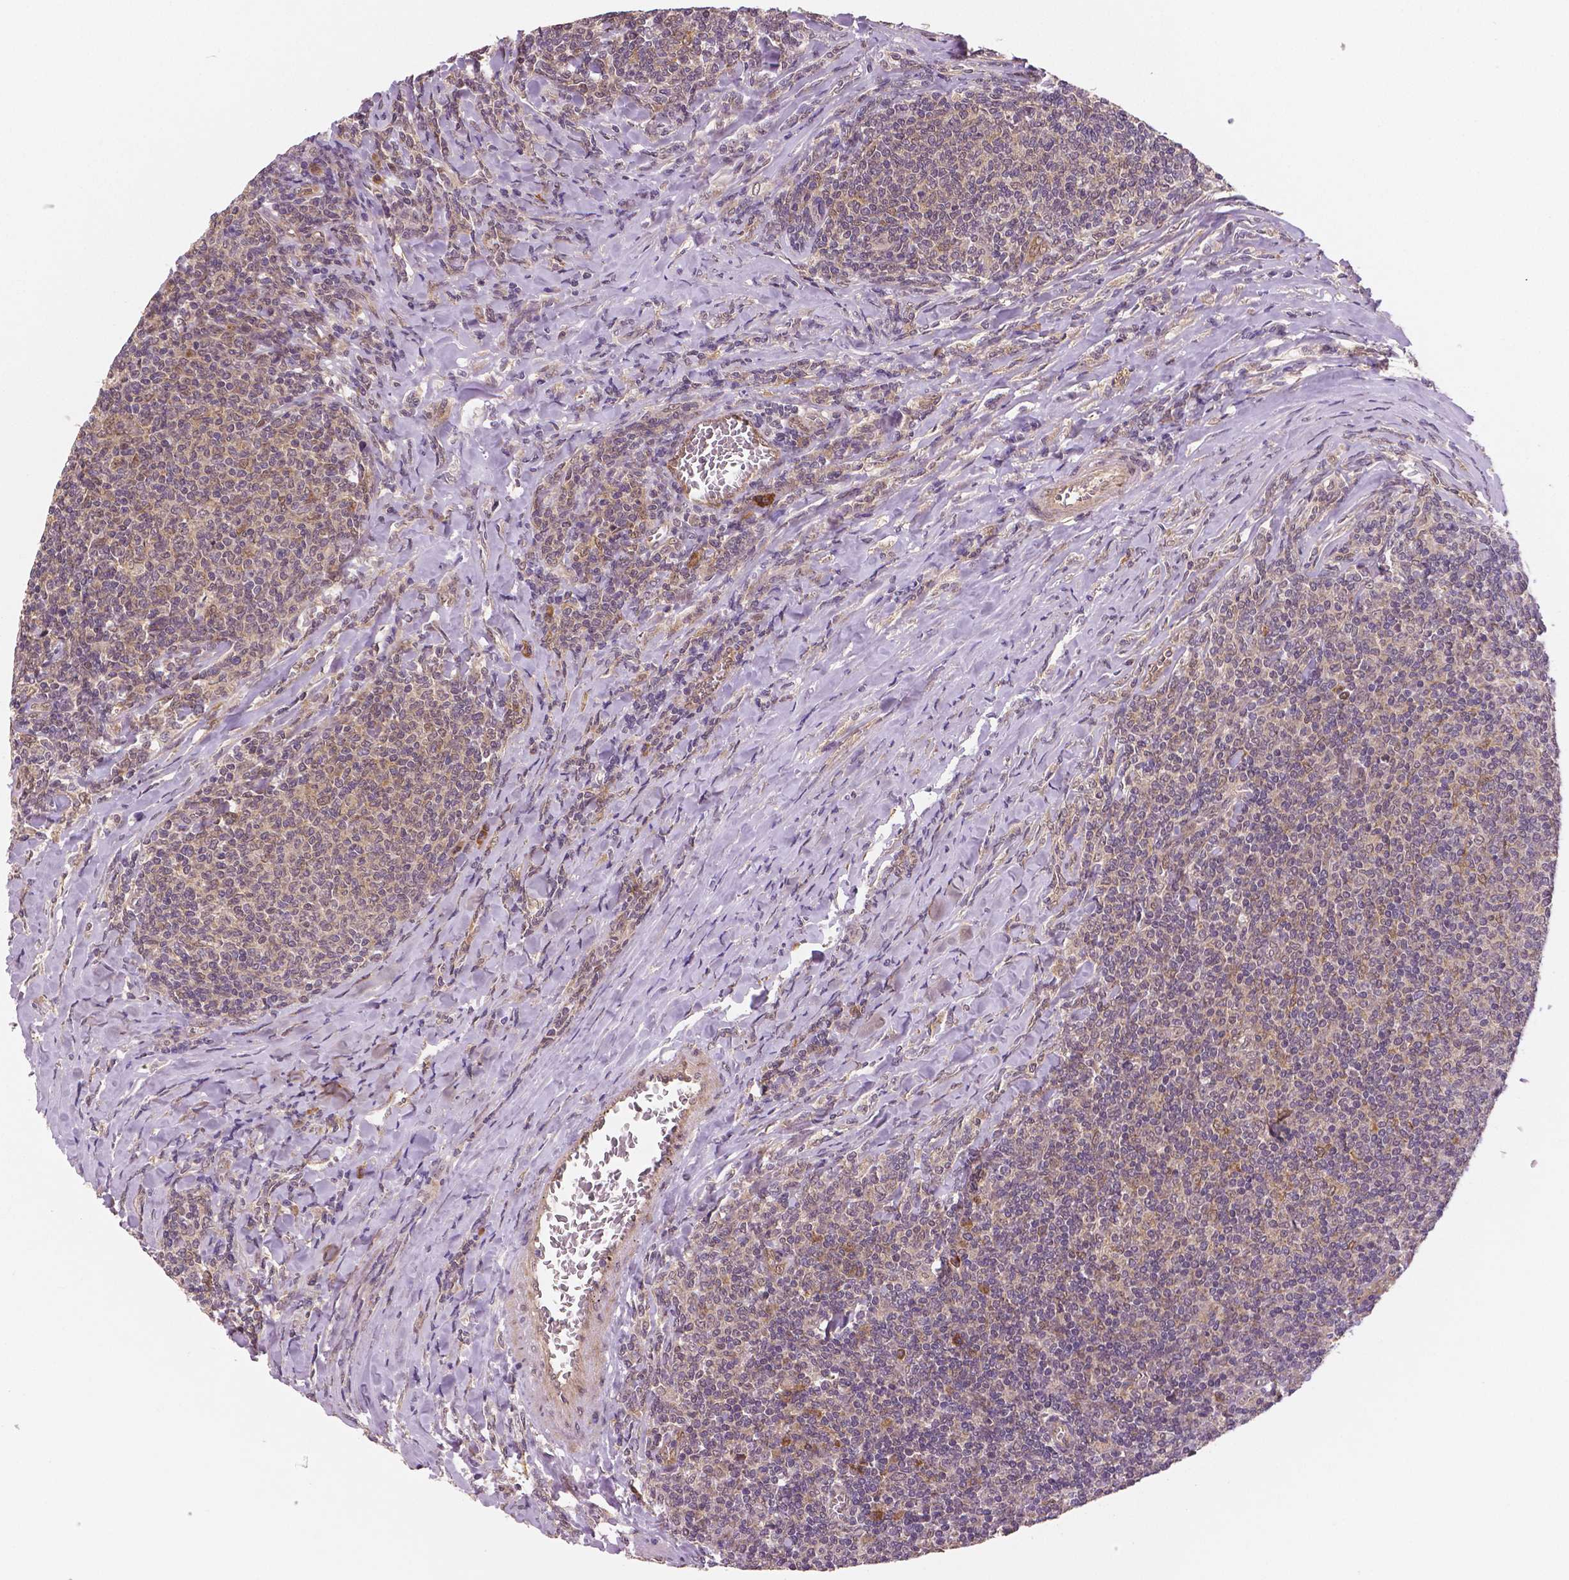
{"staining": {"intensity": "weak", "quantity": "25%-75%", "location": "cytoplasmic/membranous"}, "tissue": "lymphoma", "cell_type": "Tumor cells", "image_type": "cancer", "snomed": [{"axis": "morphology", "description": "Malignant lymphoma, non-Hodgkin's type, Low grade"}, {"axis": "topography", "description": "Lymph node"}], "caption": "Immunohistochemistry (IHC) photomicrograph of neoplastic tissue: human lymphoma stained using immunohistochemistry shows low levels of weak protein expression localized specifically in the cytoplasmic/membranous of tumor cells, appearing as a cytoplasmic/membranous brown color.", "gene": "STAT3", "patient": {"sex": "male", "age": 52}}